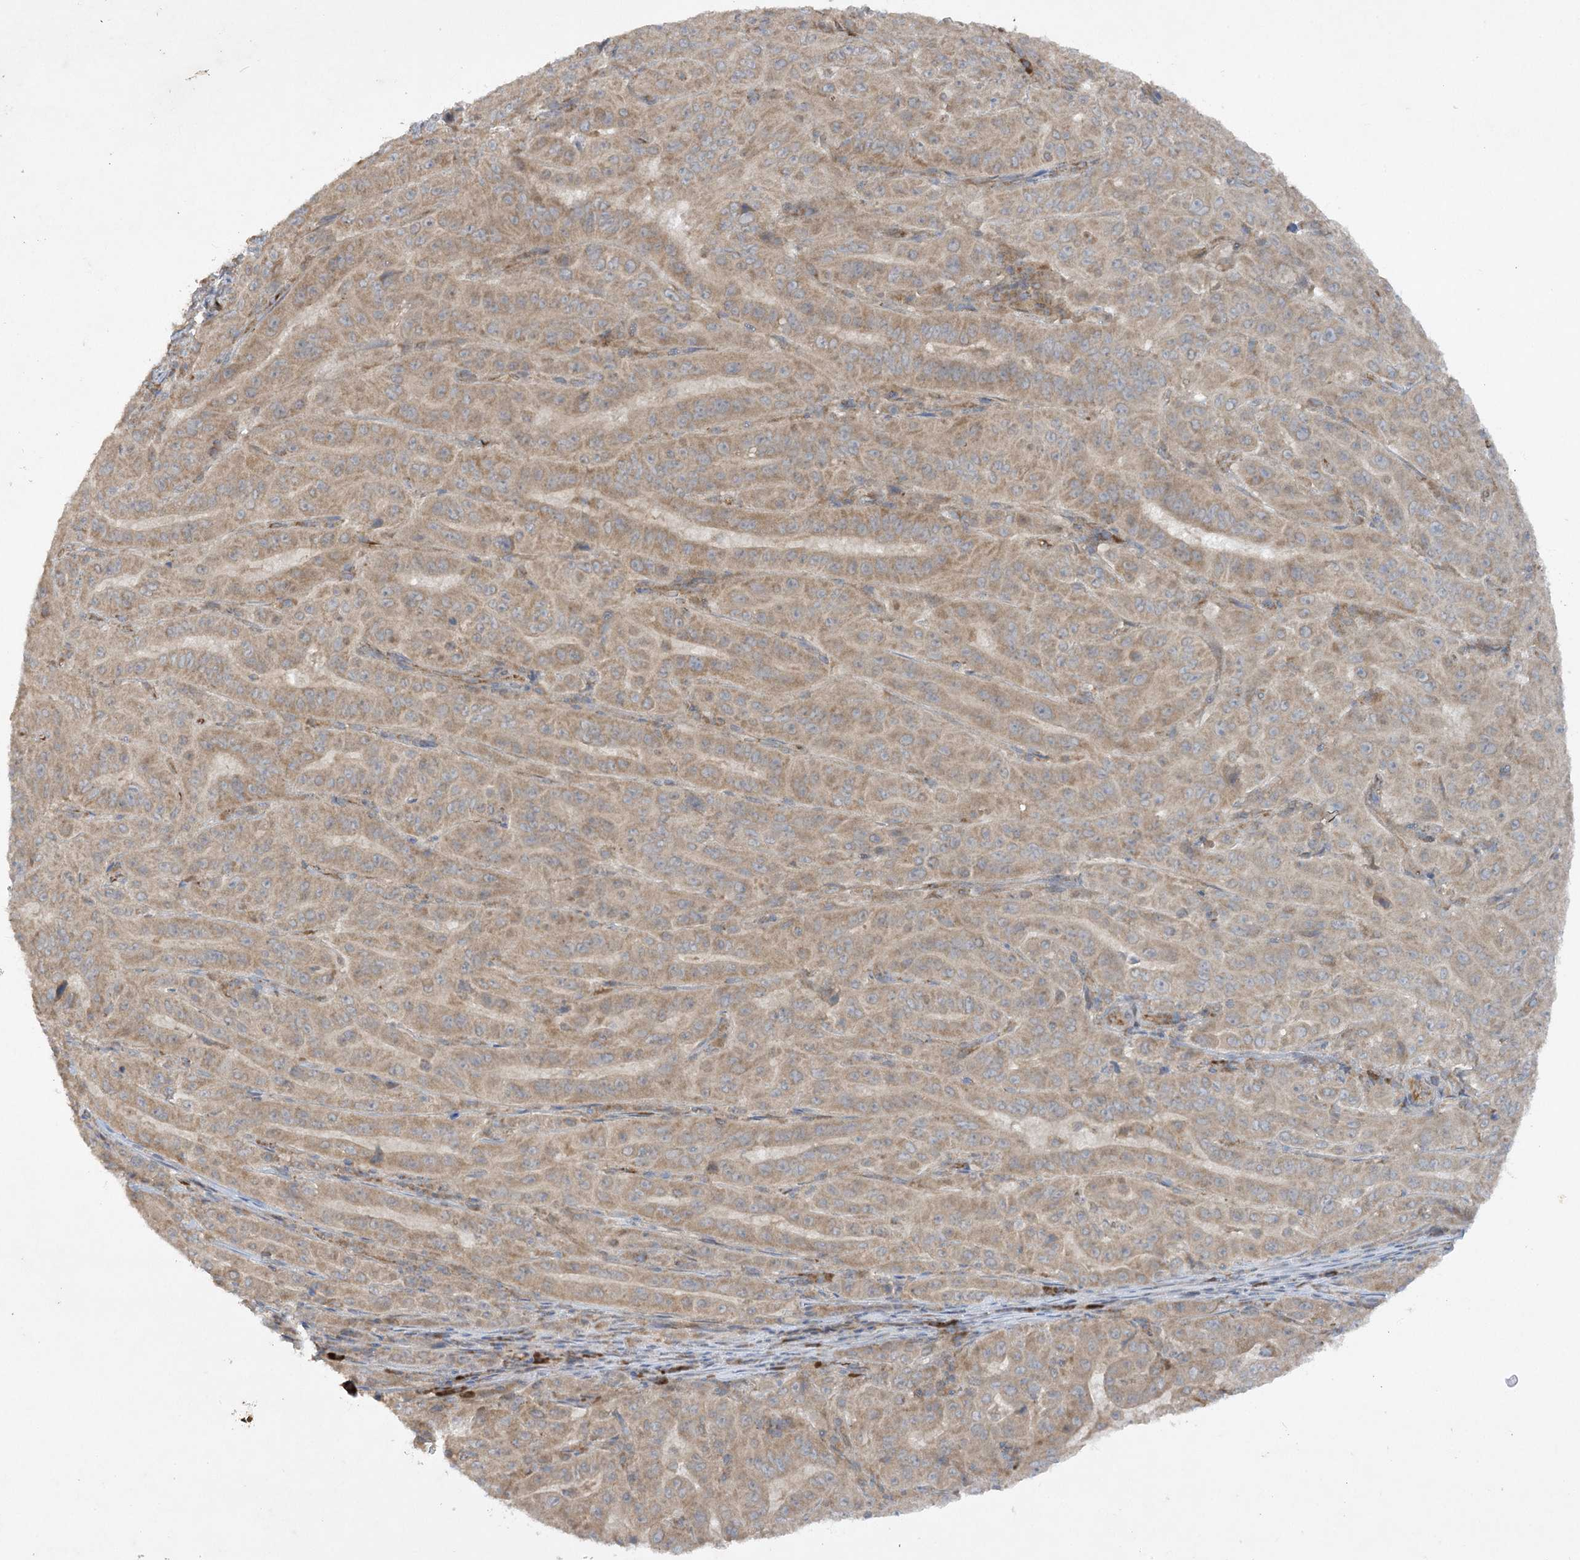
{"staining": {"intensity": "moderate", "quantity": ">75%", "location": "cytoplasmic/membranous"}, "tissue": "pancreatic cancer", "cell_type": "Tumor cells", "image_type": "cancer", "snomed": [{"axis": "morphology", "description": "Adenocarcinoma, NOS"}, {"axis": "topography", "description": "Pancreas"}], "caption": "Moderate cytoplasmic/membranous expression for a protein is present in approximately >75% of tumor cells of pancreatic cancer using immunohistochemistry (IHC).", "gene": "TRAF3IP1", "patient": {"sex": "male", "age": 63}}